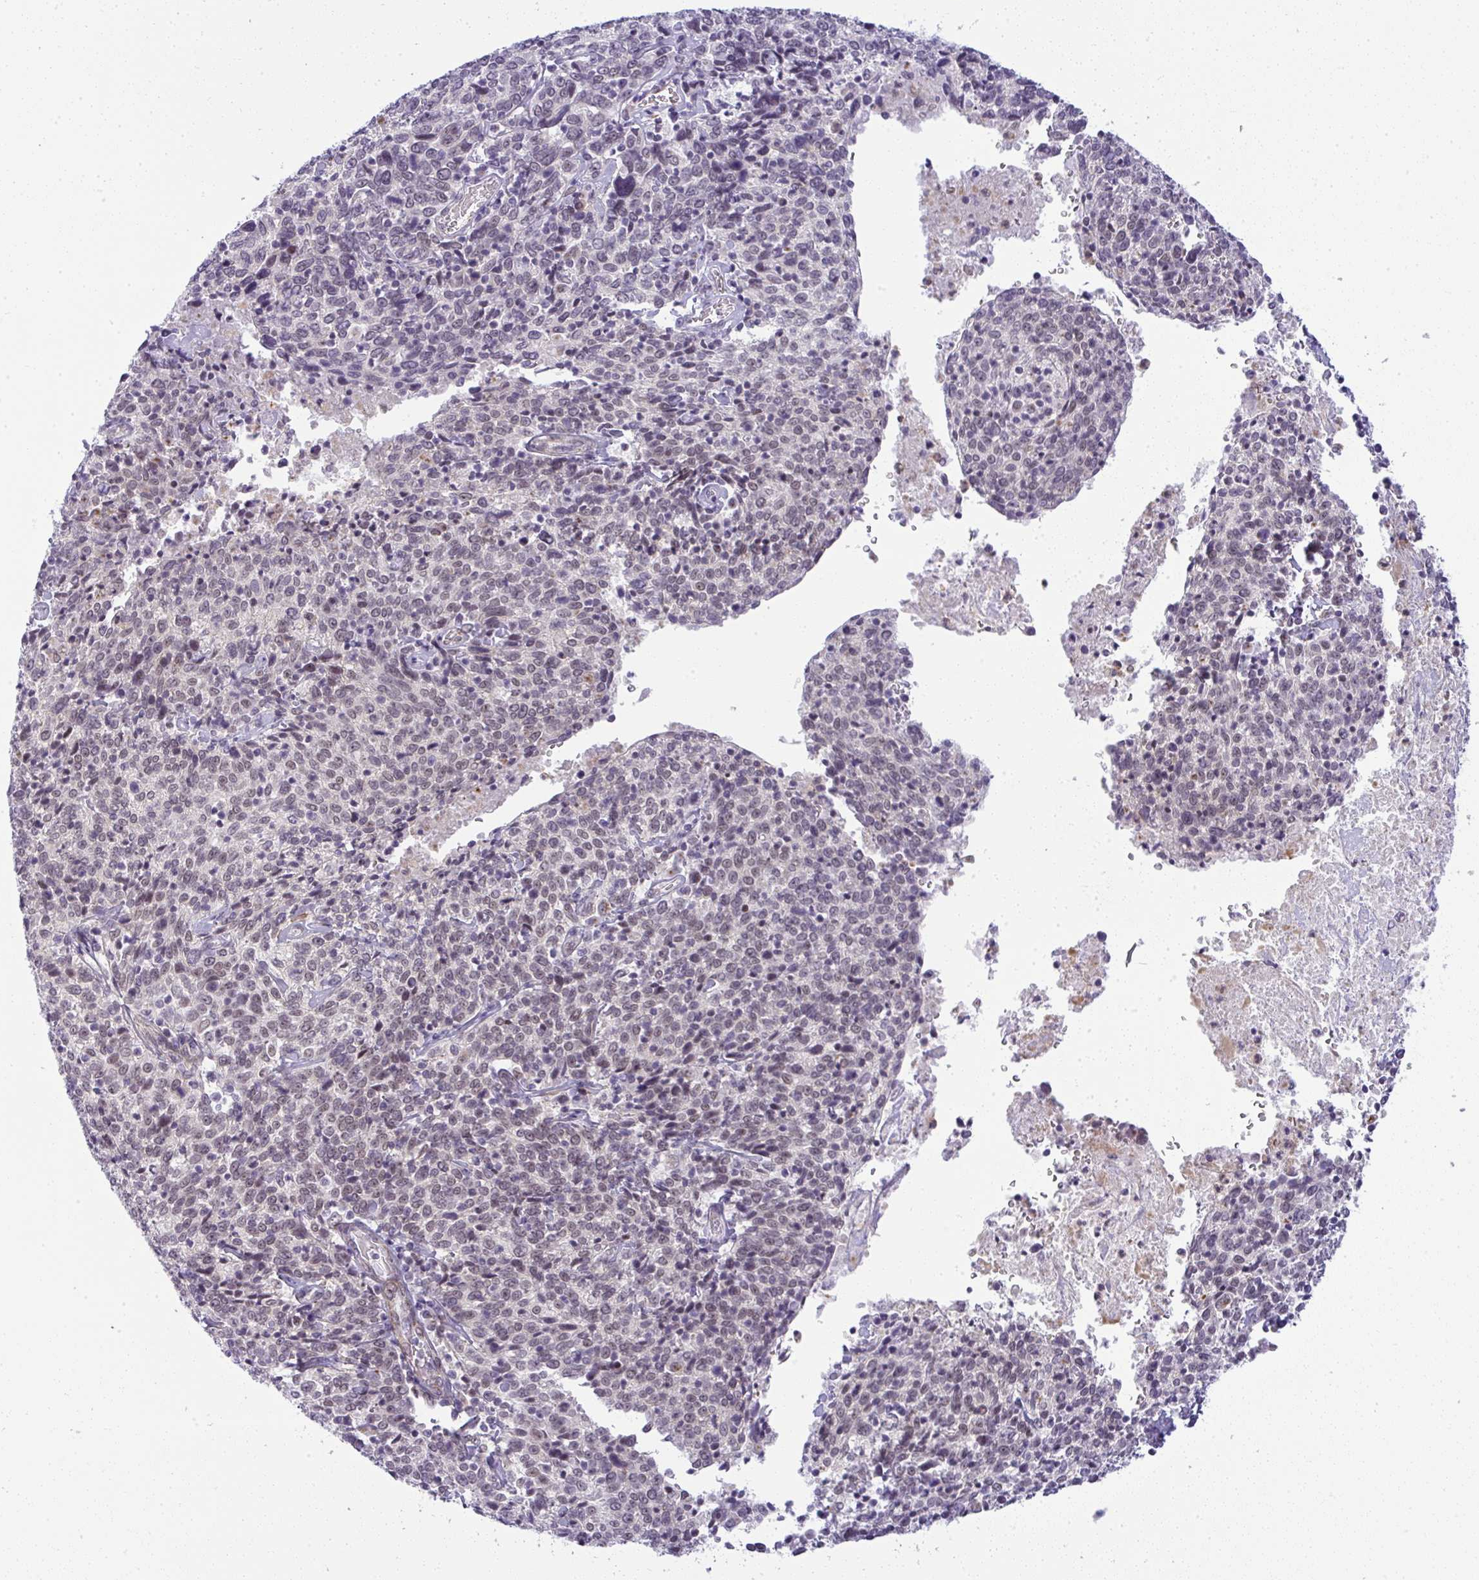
{"staining": {"intensity": "weak", "quantity": "<25%", "location": "nuclear"}, "tissue": "cervical cancer", "cell_type": "Tumor cells", "image_type": "cancer", "snomed": [{"axis": "morphology", "description": "Squamous cell carcinoma, NOS"}, {"axis": "topography", "description": "Cervix"}], "caption": "IHC histopathology image of neoplastic tissue: human cervical cancer stained with DAB (3,3'-diaminobenzidine) displays no significant protein staining in tumor cells.", "gene": "DZIP1", "patient": {"sex": "female", "age": 46}}